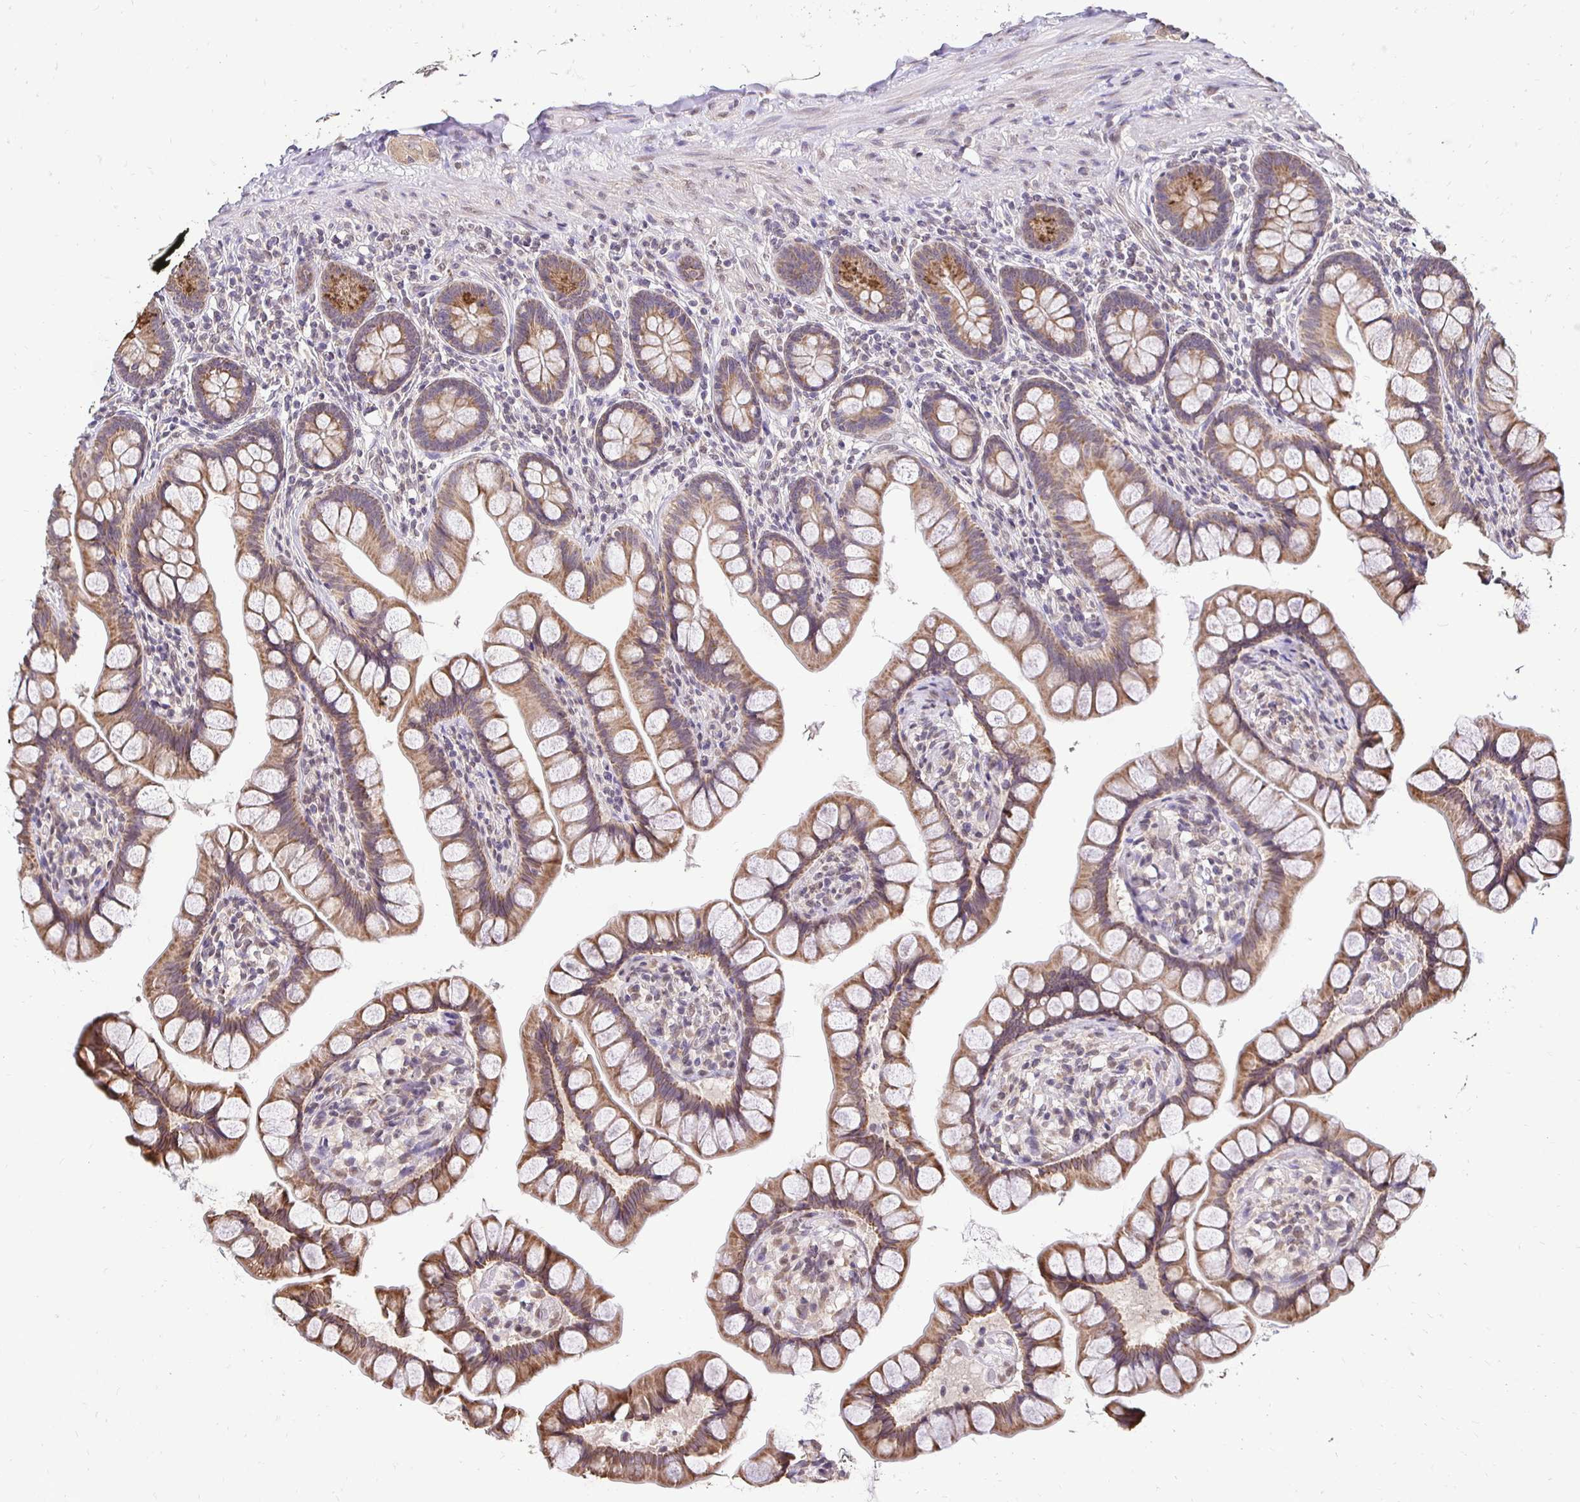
{"staining": {"intensity": "strong", "quantity": ">75%", "location": "cytoplasmic/membranous"}, "tissue": "small intestine", "cell_type": "Glandular cells", "image_type": "normal", "snomed": [{"axis": "morphology", "description": "Normal tissue, NOS"}, {"axis": "topography", "description": "Small intestine"}], "caption": "Immunohistochemistry (IHC) of unremarkable small intestine exhibits high levels of strong cytoplasmic/membranous positivity in approximately >75% of glandular cells.", "gene": "RHEBL1", "patient": {"sex": "male", "age": 70}}